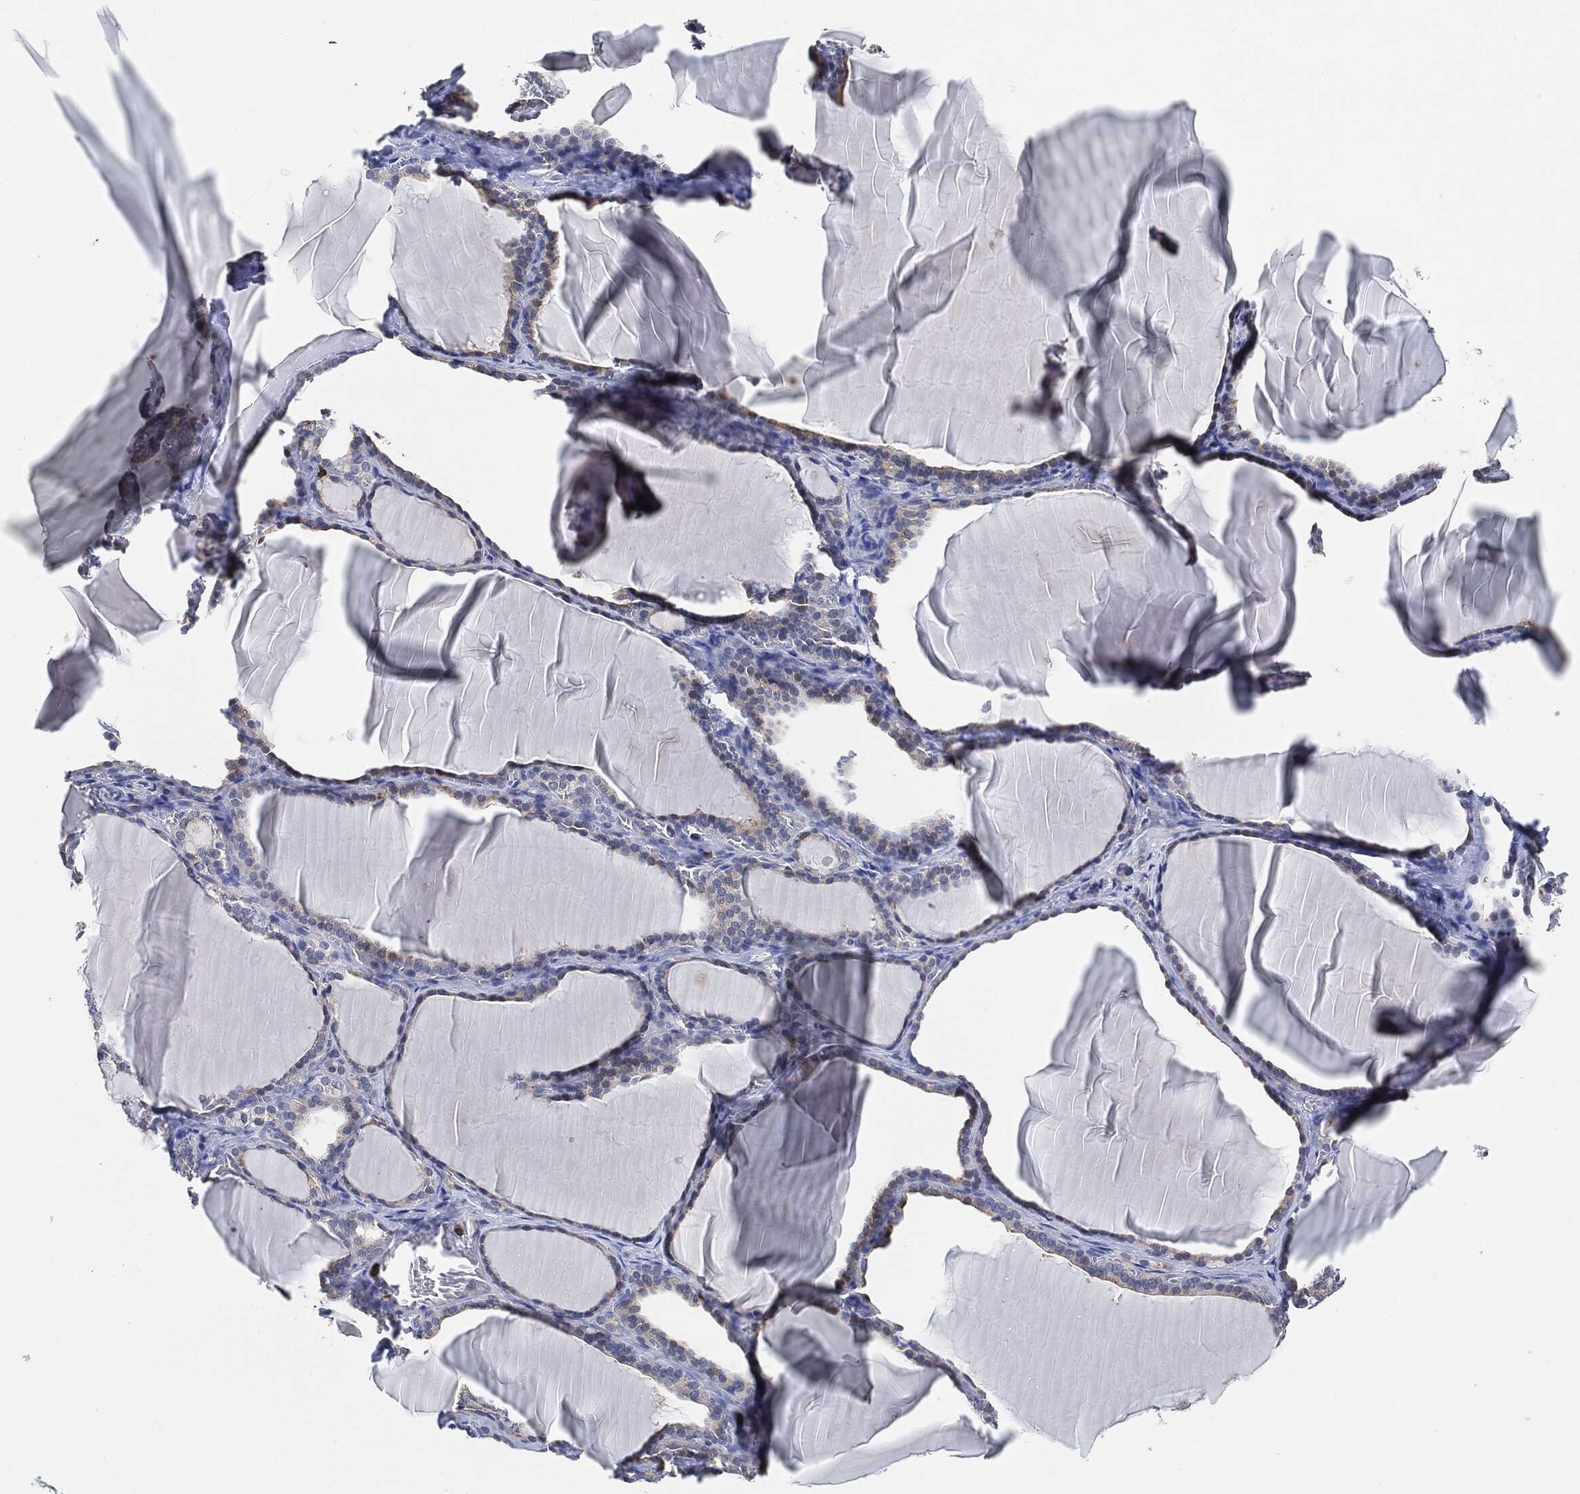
{"staining": {"intensity": "negative", "quantity": "none", "location": "none"}, "tissue": "thyroid gland", "cell_type": "Glandular cells", "image_type": "normal", "snomed": [{"axis": "morphology", "description": "Normal tissue, NOS"}, {"axis": "morphology", "description": "Hyperplasia, NOS"}, {"axis": "topography", "description": "Thyroid gland"}], "caption": "Immunohistochemical staining of unremarkable thyroid gland displays no significant positivity in glandular cells. Brightfield microscopy of immunohistochemistry stained with DAB (brown) and hematoxylin (blue), captured at high magnification.", "gene": "VSIG4", "patient": {"sex": "female", "age": 27}}